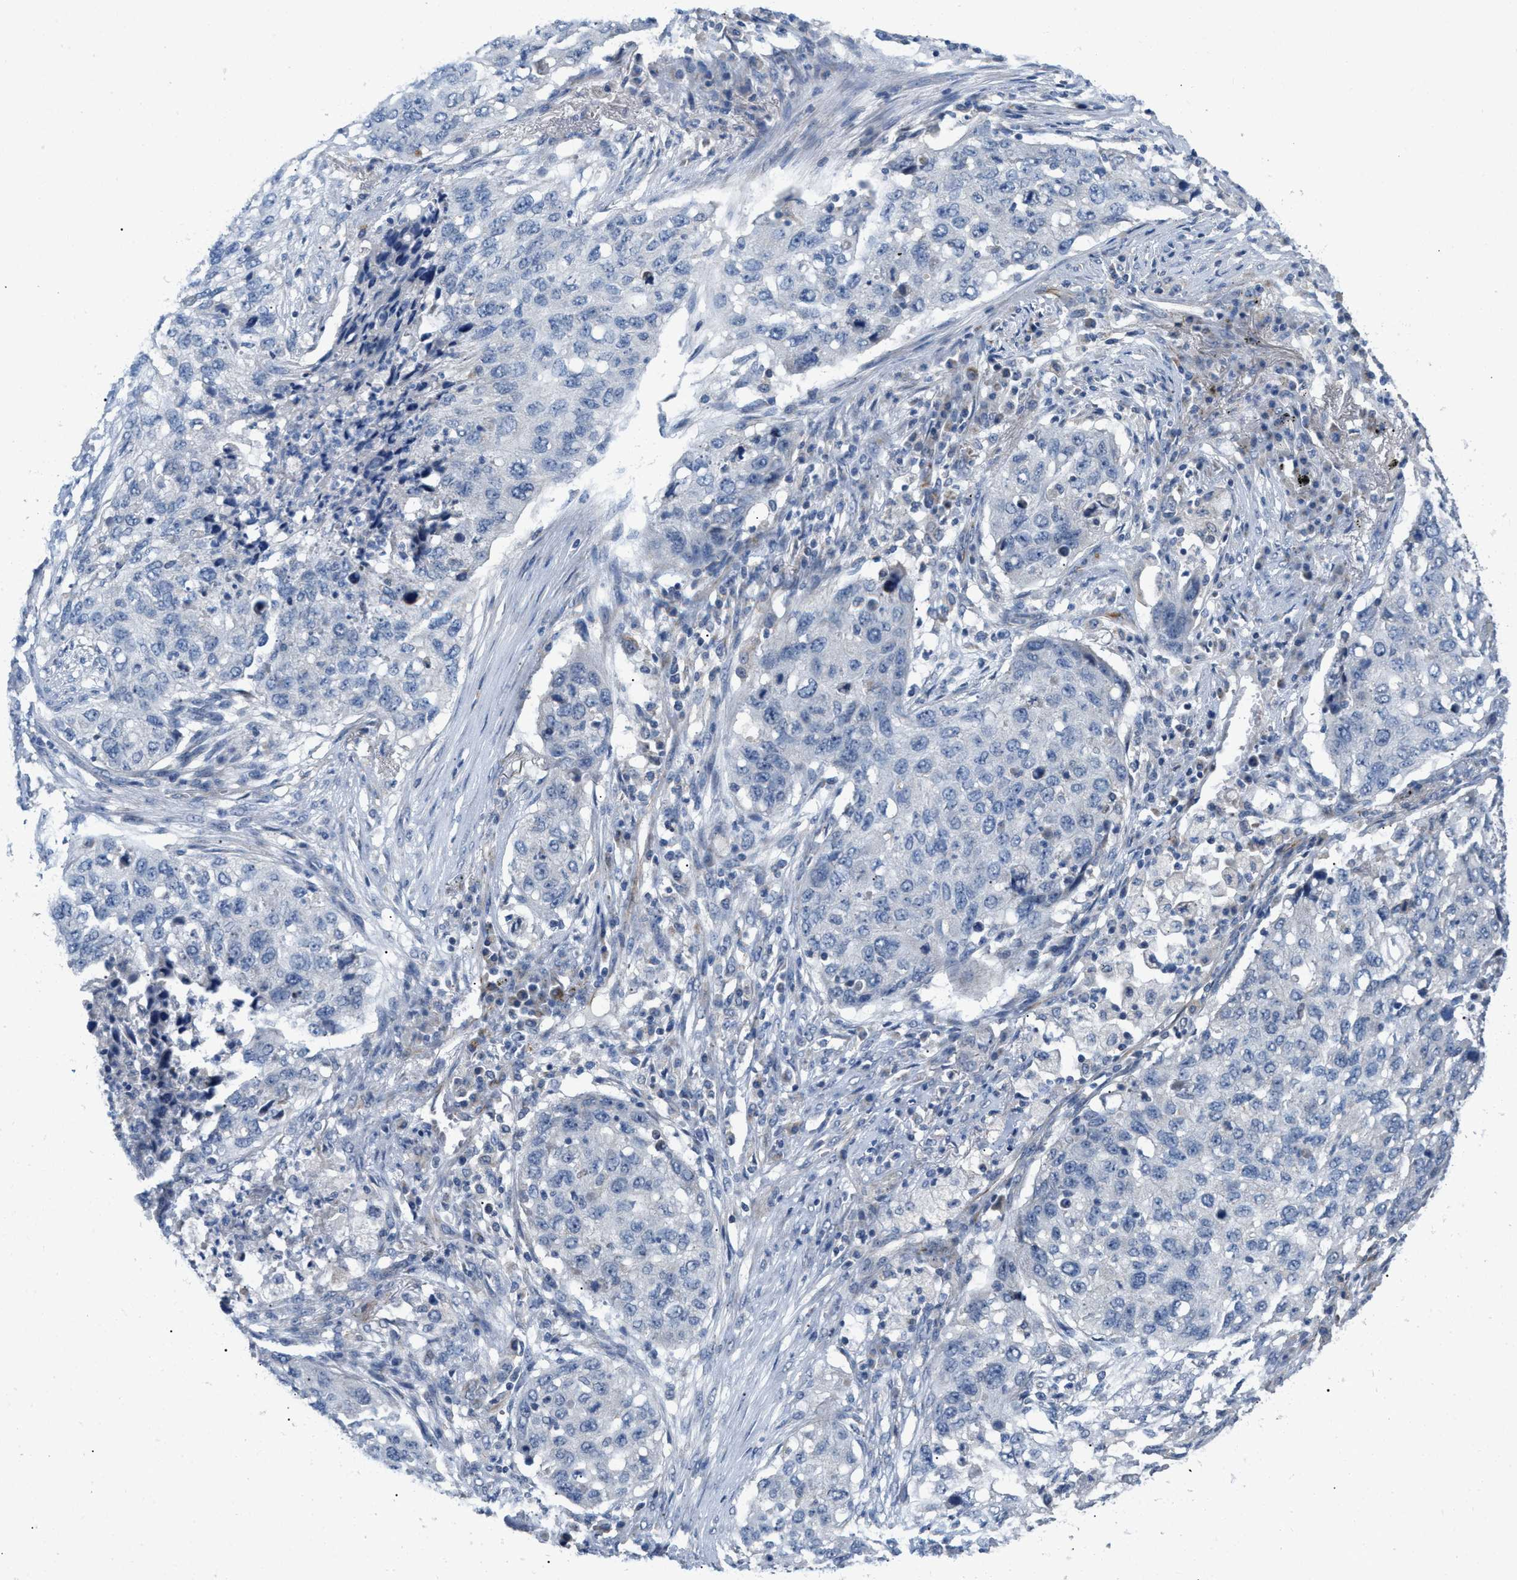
{"staining": {"intensity": "negative", "quantity": "none", "location": "none"}, "tissue": "lung cancer", "cell_type": "Tumor cells", "image_type": "cancer", "snomed": [{"axis": "morphology", "description": "Squamous cell carcinoma, NOS"}, {"axis": "topography", "description": "Lung"}], "caption": "This is a image of IHC staining of lung cancer, which shows no staining in tumor cells.", "gene": "DHX58", "patient": {"sex": "female", "age": 63}}